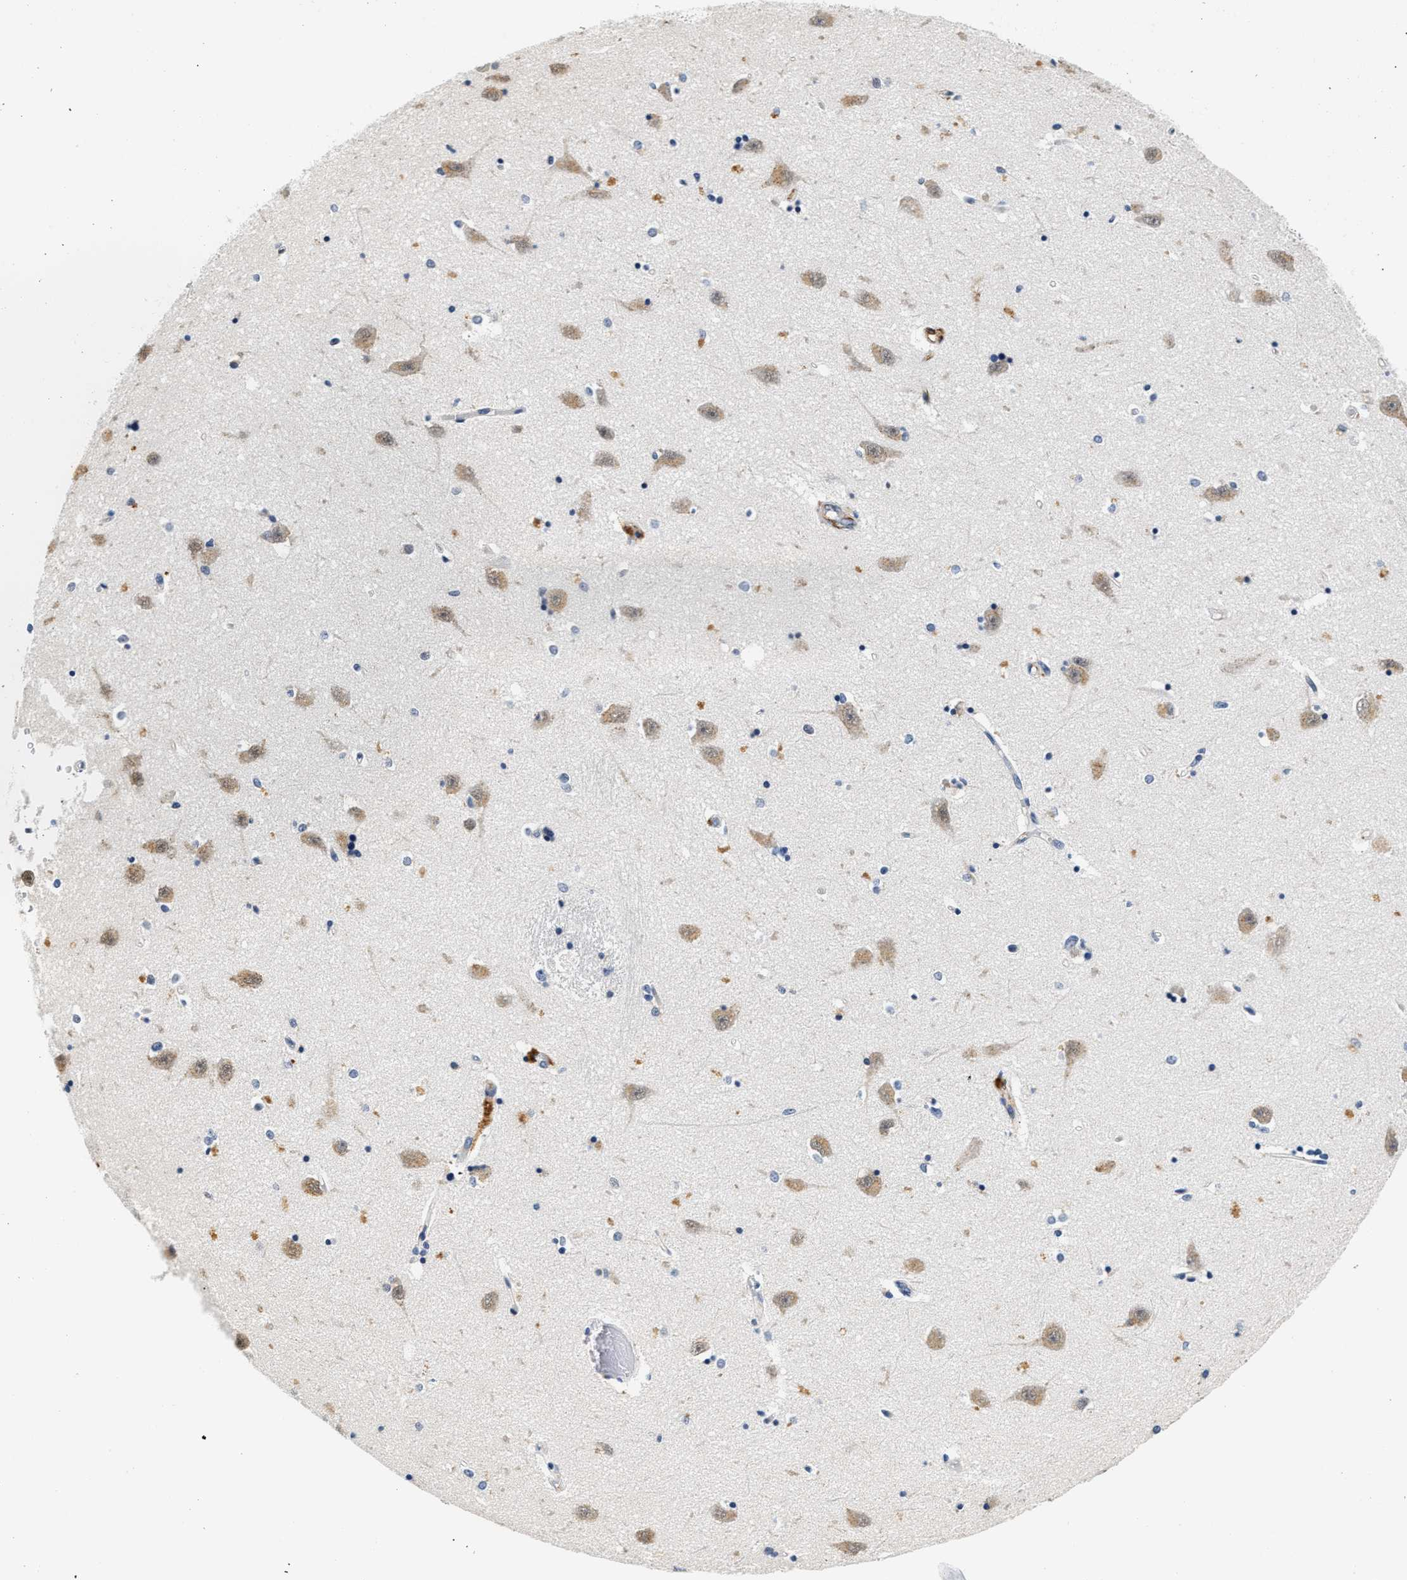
{"staining": {"intensity": "negative", "quantity": "none", "location": "none"}, "tissue": "hippocampus", "cell_type": "Glial cells", "image_type": "normal", "snomed": [{"axis": "morphology", "description": "Normal tissue, NOS"}, {"axis": "topography", "description": "Hippocampus"}], "caption": "Immunohistochemical staining of unremarkable hippocampus reveals no significant expression in glial cells.", "gene": "MED22", "patient": {"sex": "male", "age": 45}}